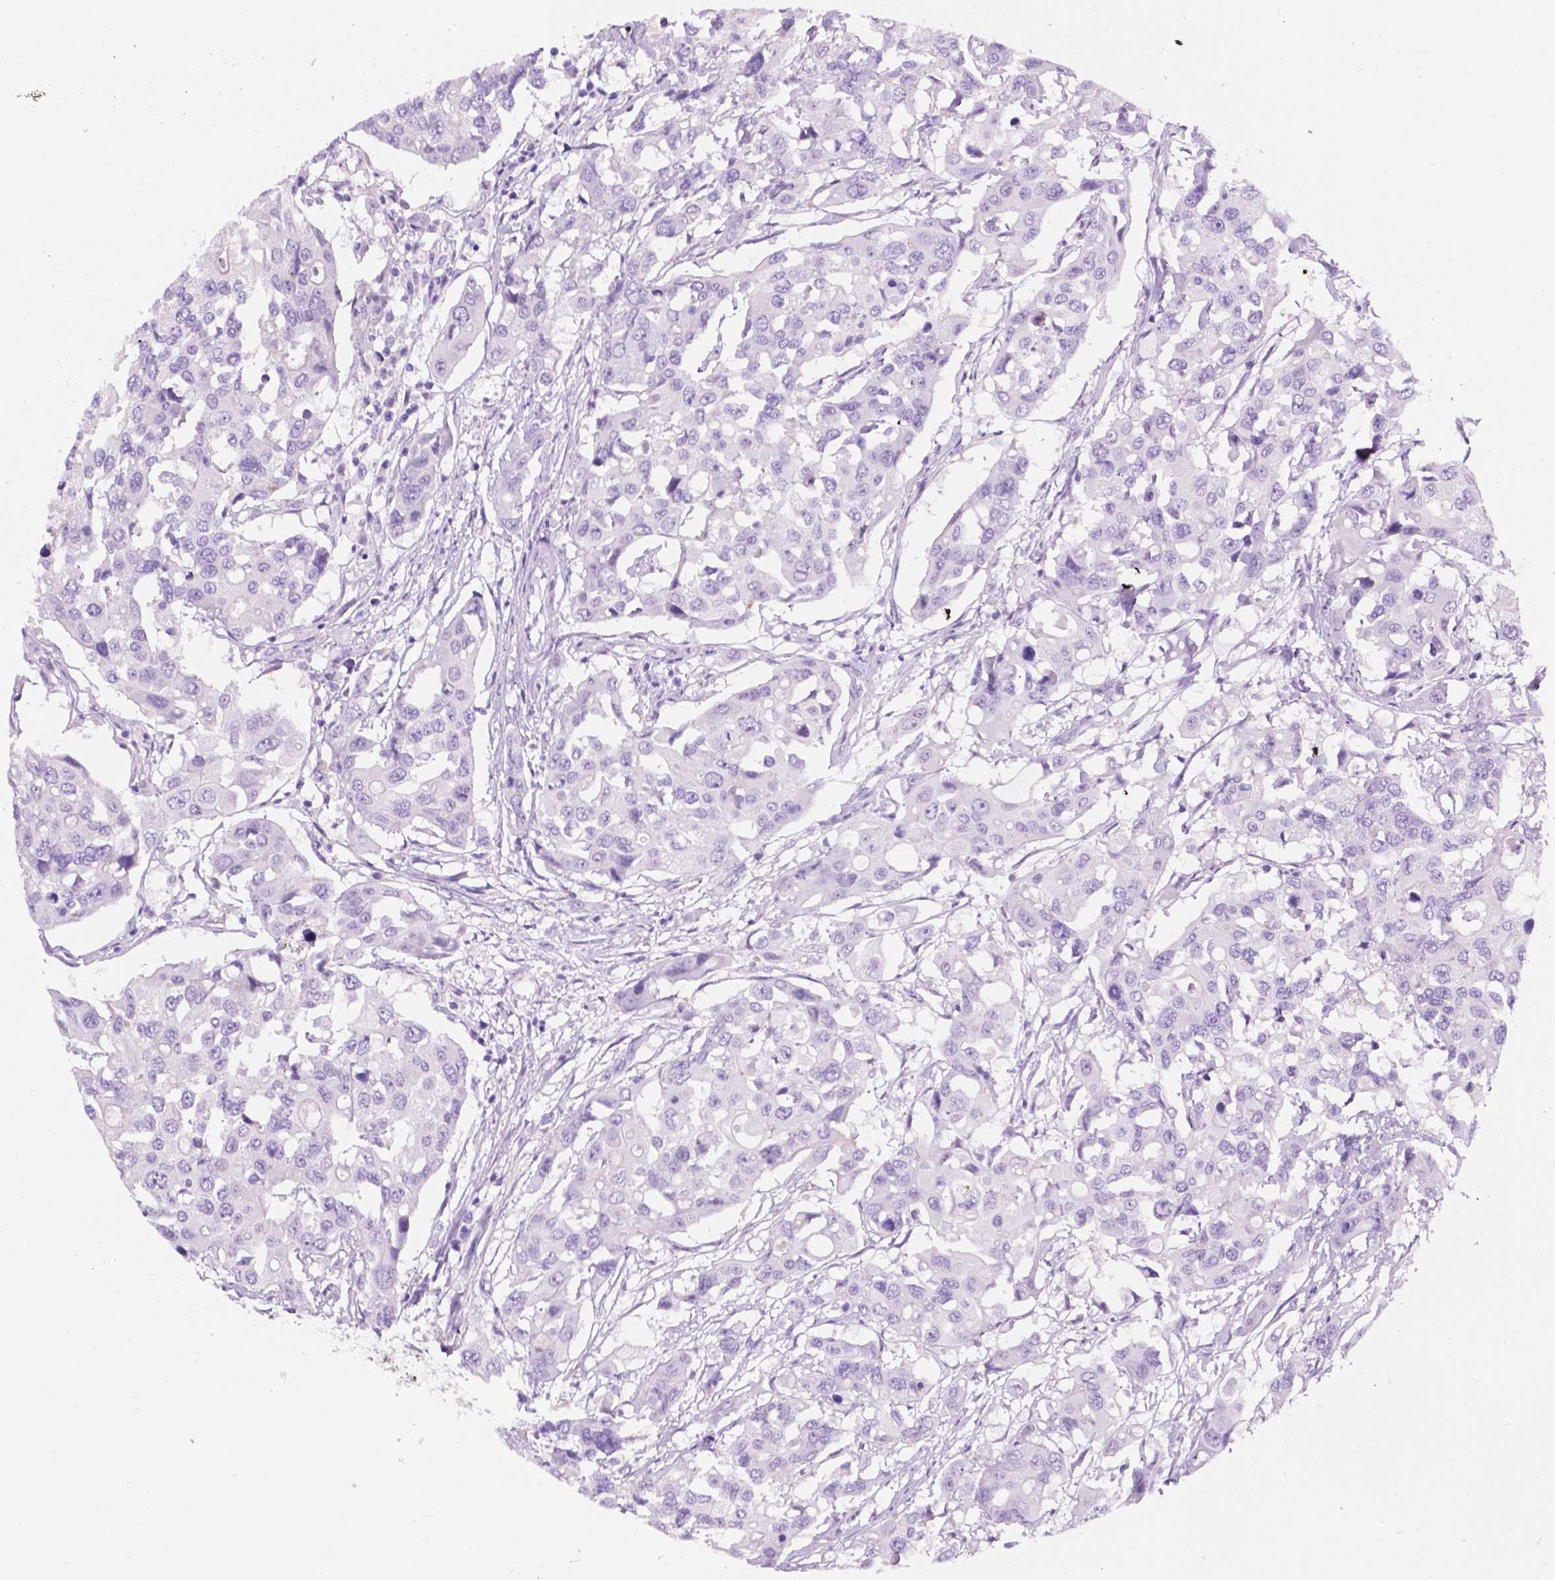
{"staining": {"intensity": "negative", "quantity": "none", "location": "none"}, "tissue": "colorectal cancer", "cell_type": "Tumor cells", "image_type": "cancer", "snomed": [{"axis": "morphology", "description": "Adenocarcinoma, NOS"}, {"axis": "topography", "description": "Colon"}], "caption": "Adenocarcinoma (colorectal) stained for a protein using IHC demonstrates no expression tumor cells.", "gene": "CUZD1", "patient": {"sex": "male", "age": 77}}